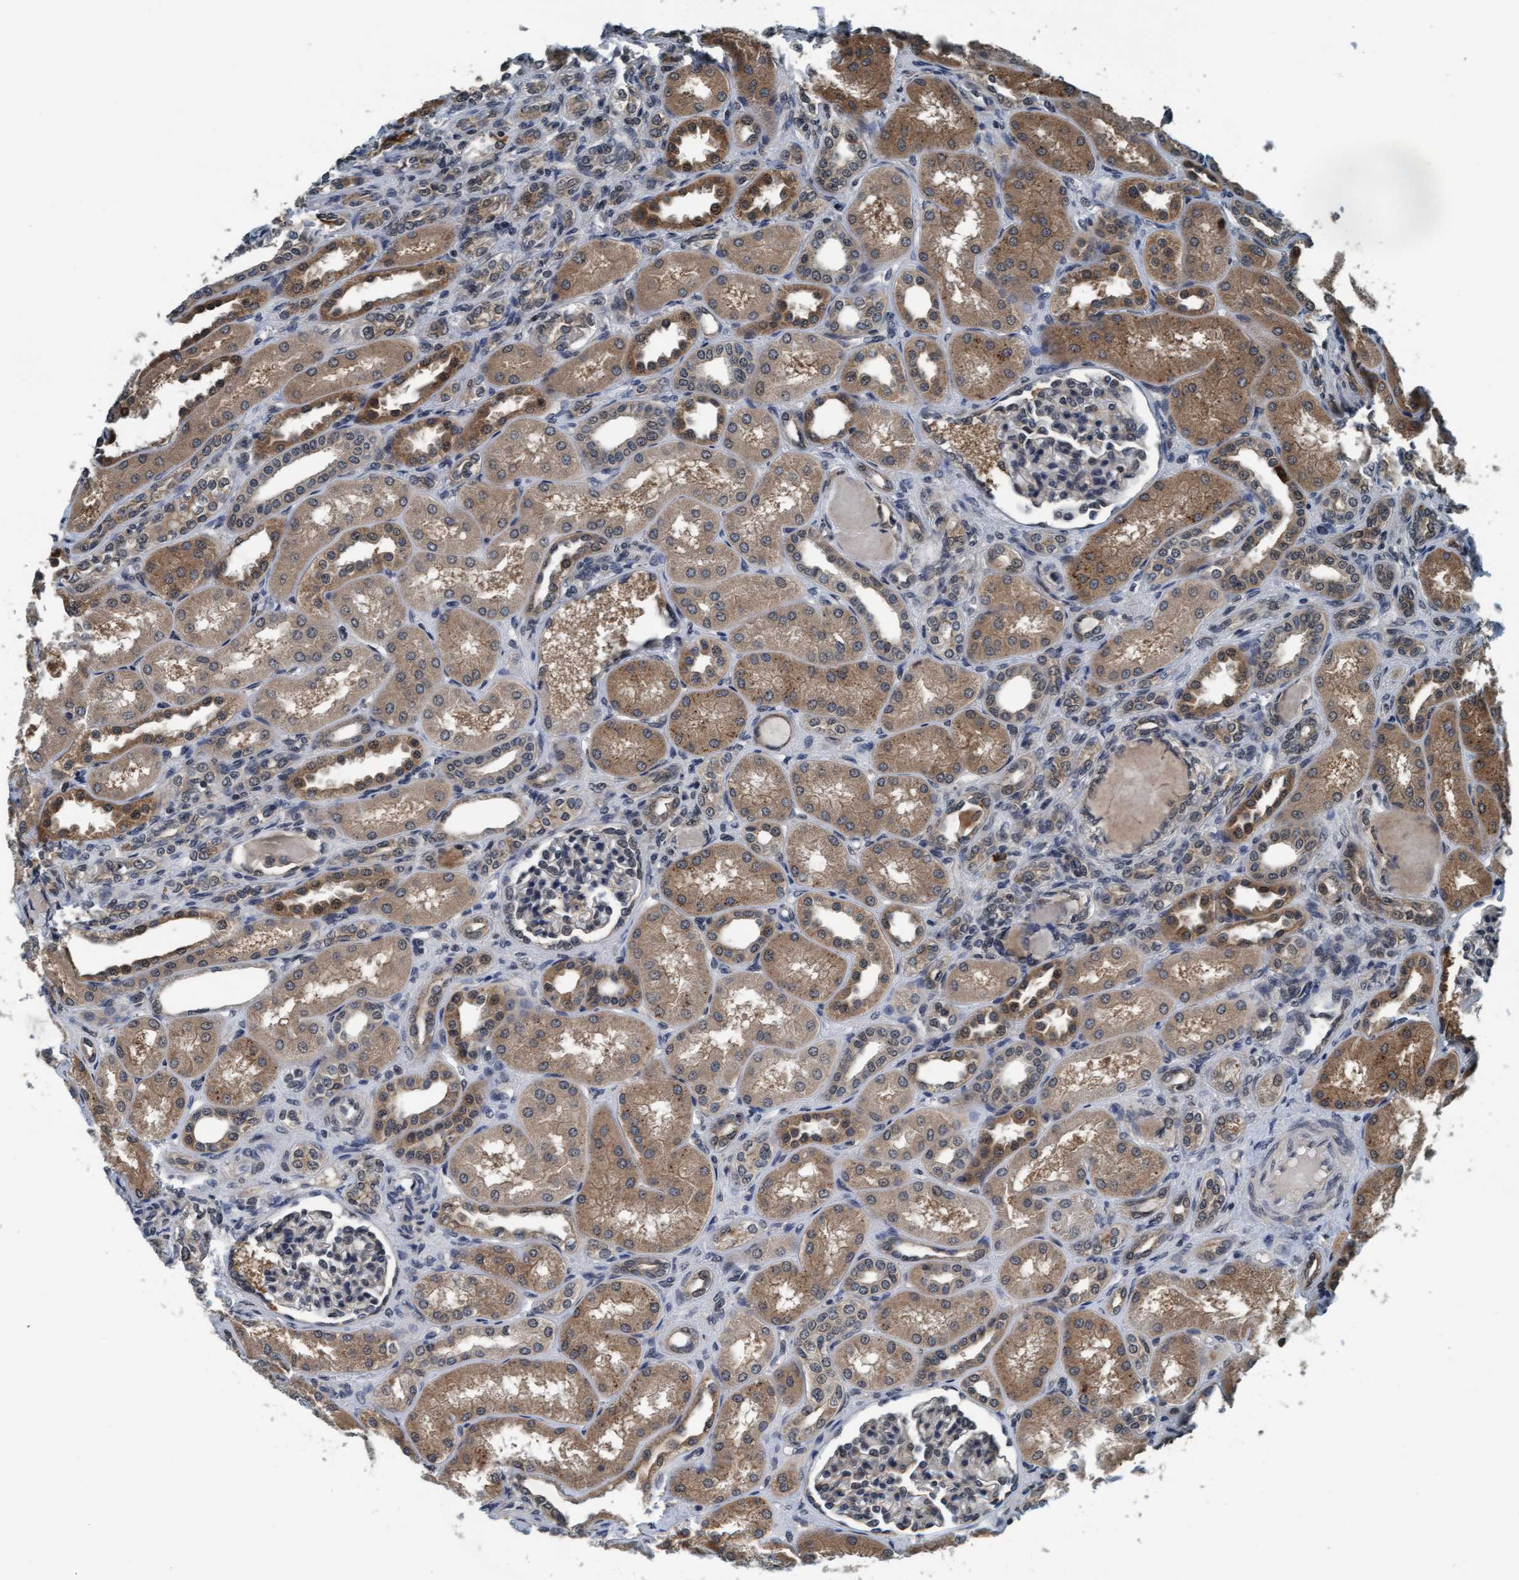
{"staining": {"intensity": "negative", "quantity": "none", "location": "none"}, "tissue": "kidney", "cell_type": "Cells in glomeruli", "image_type": "normal", "snomed": [{"axis": "morphology", "description": "Normal tissue, NOS"}, {"axis": "topography", "description": "Kidney"}], "caption": "IHC micrograph of benign kidney: human kidney stained with DAB reveals no significant protein positivity in cells in glomeruli.", "gene": "WASF1", "patient": {"sex": "male", "age": 7}}